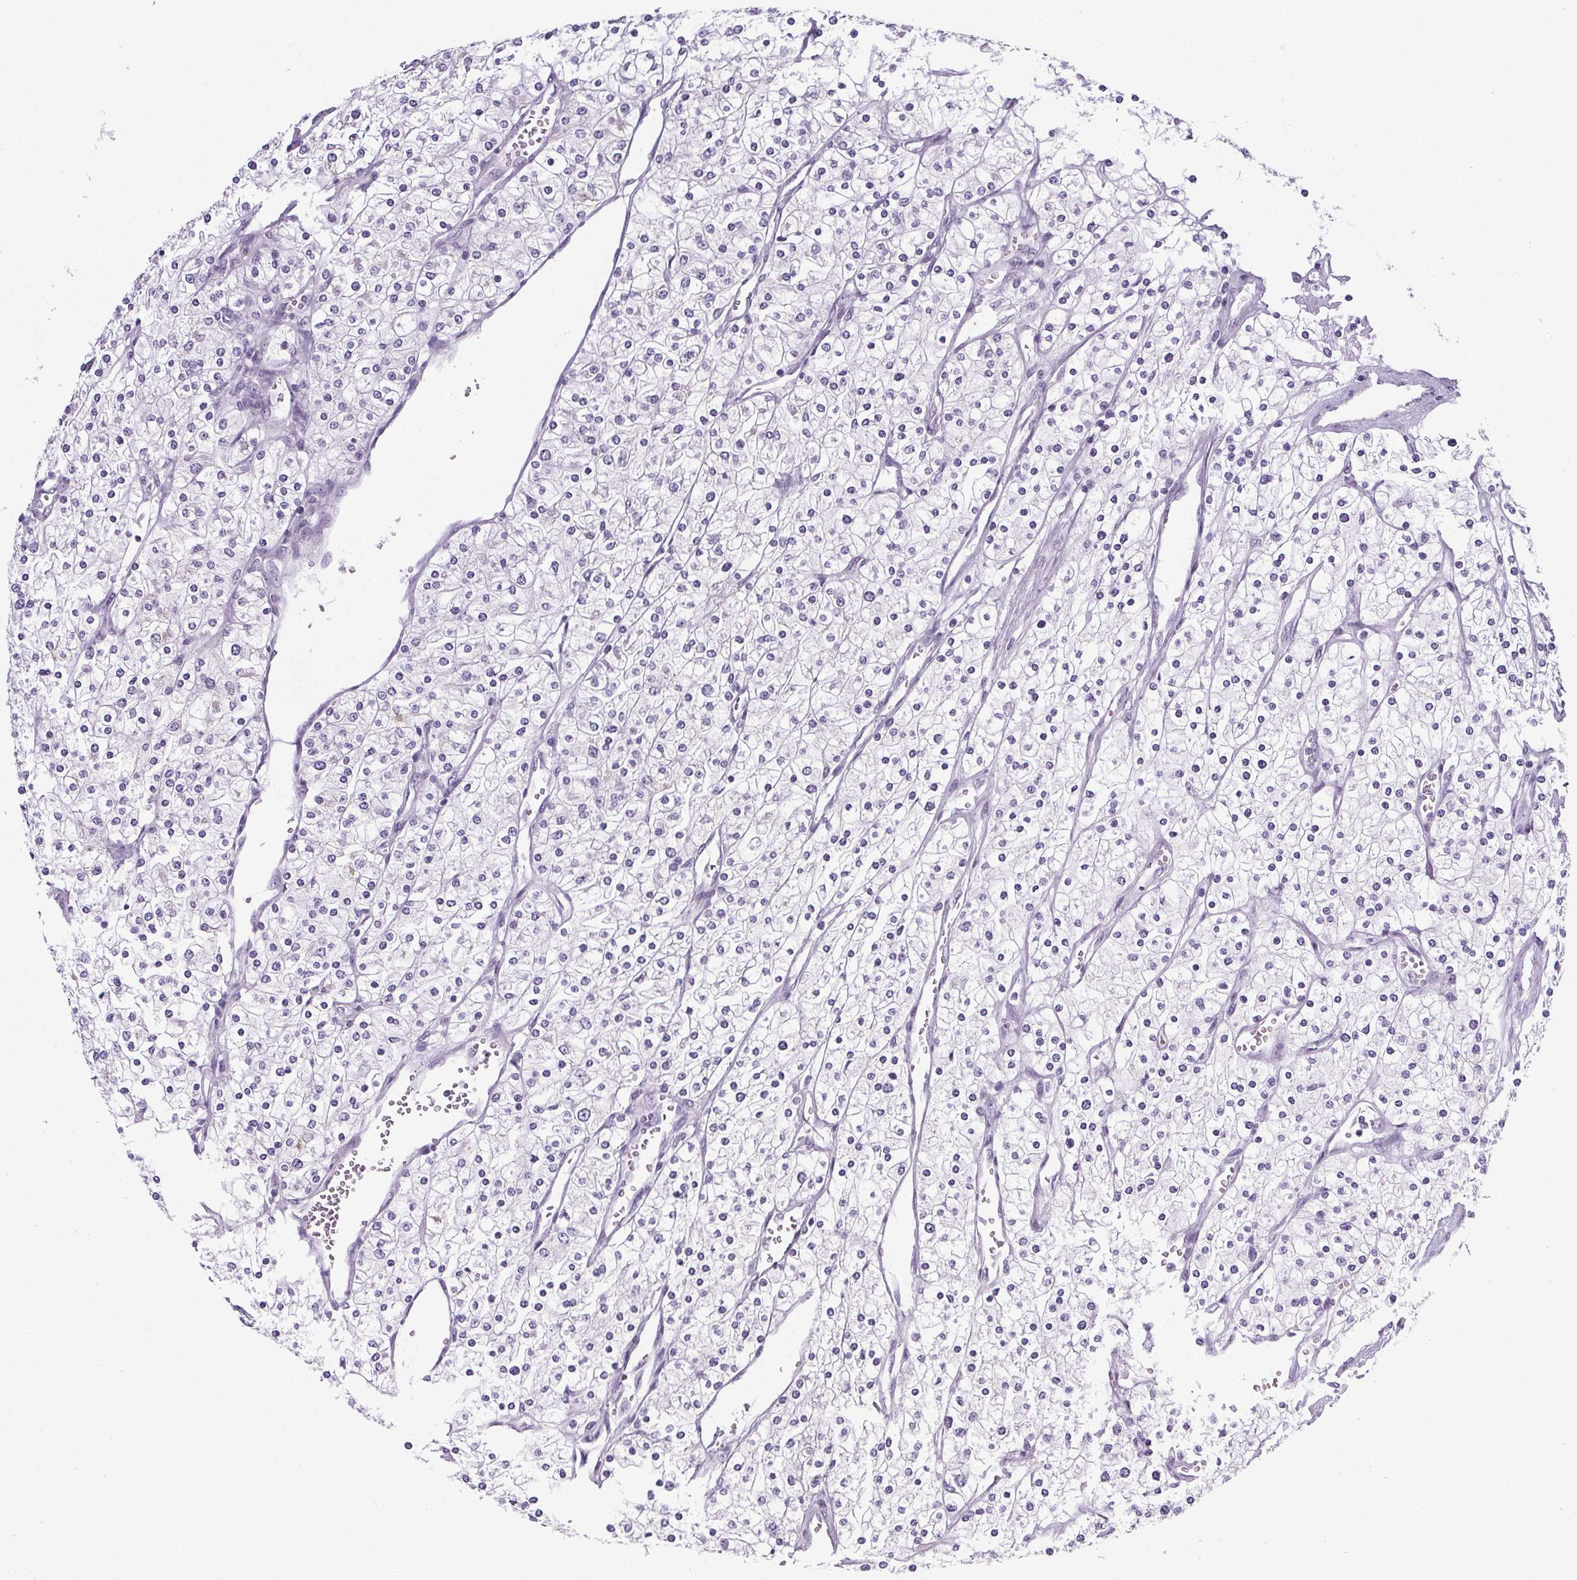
{"staining": {"intensity": "negative", "quantity": "none", "location": "none"}, "tissue": "renal cancer", "cell_type": "Tumor cells", "image_type": "cancer", "snomed": [{"axis": "morphology", "description": "Adenocarcinoma, NOS"}, {"axis": "topography", "description": "Kidney"}], "caption": "High power microscopy image of an immunohistochemistry (IHC) image of renal adenocarcinoma, revealing no significant staining in tumor cells.", "gene": "ELAVL2", "patient": {"sex": "male", "age": 80}}